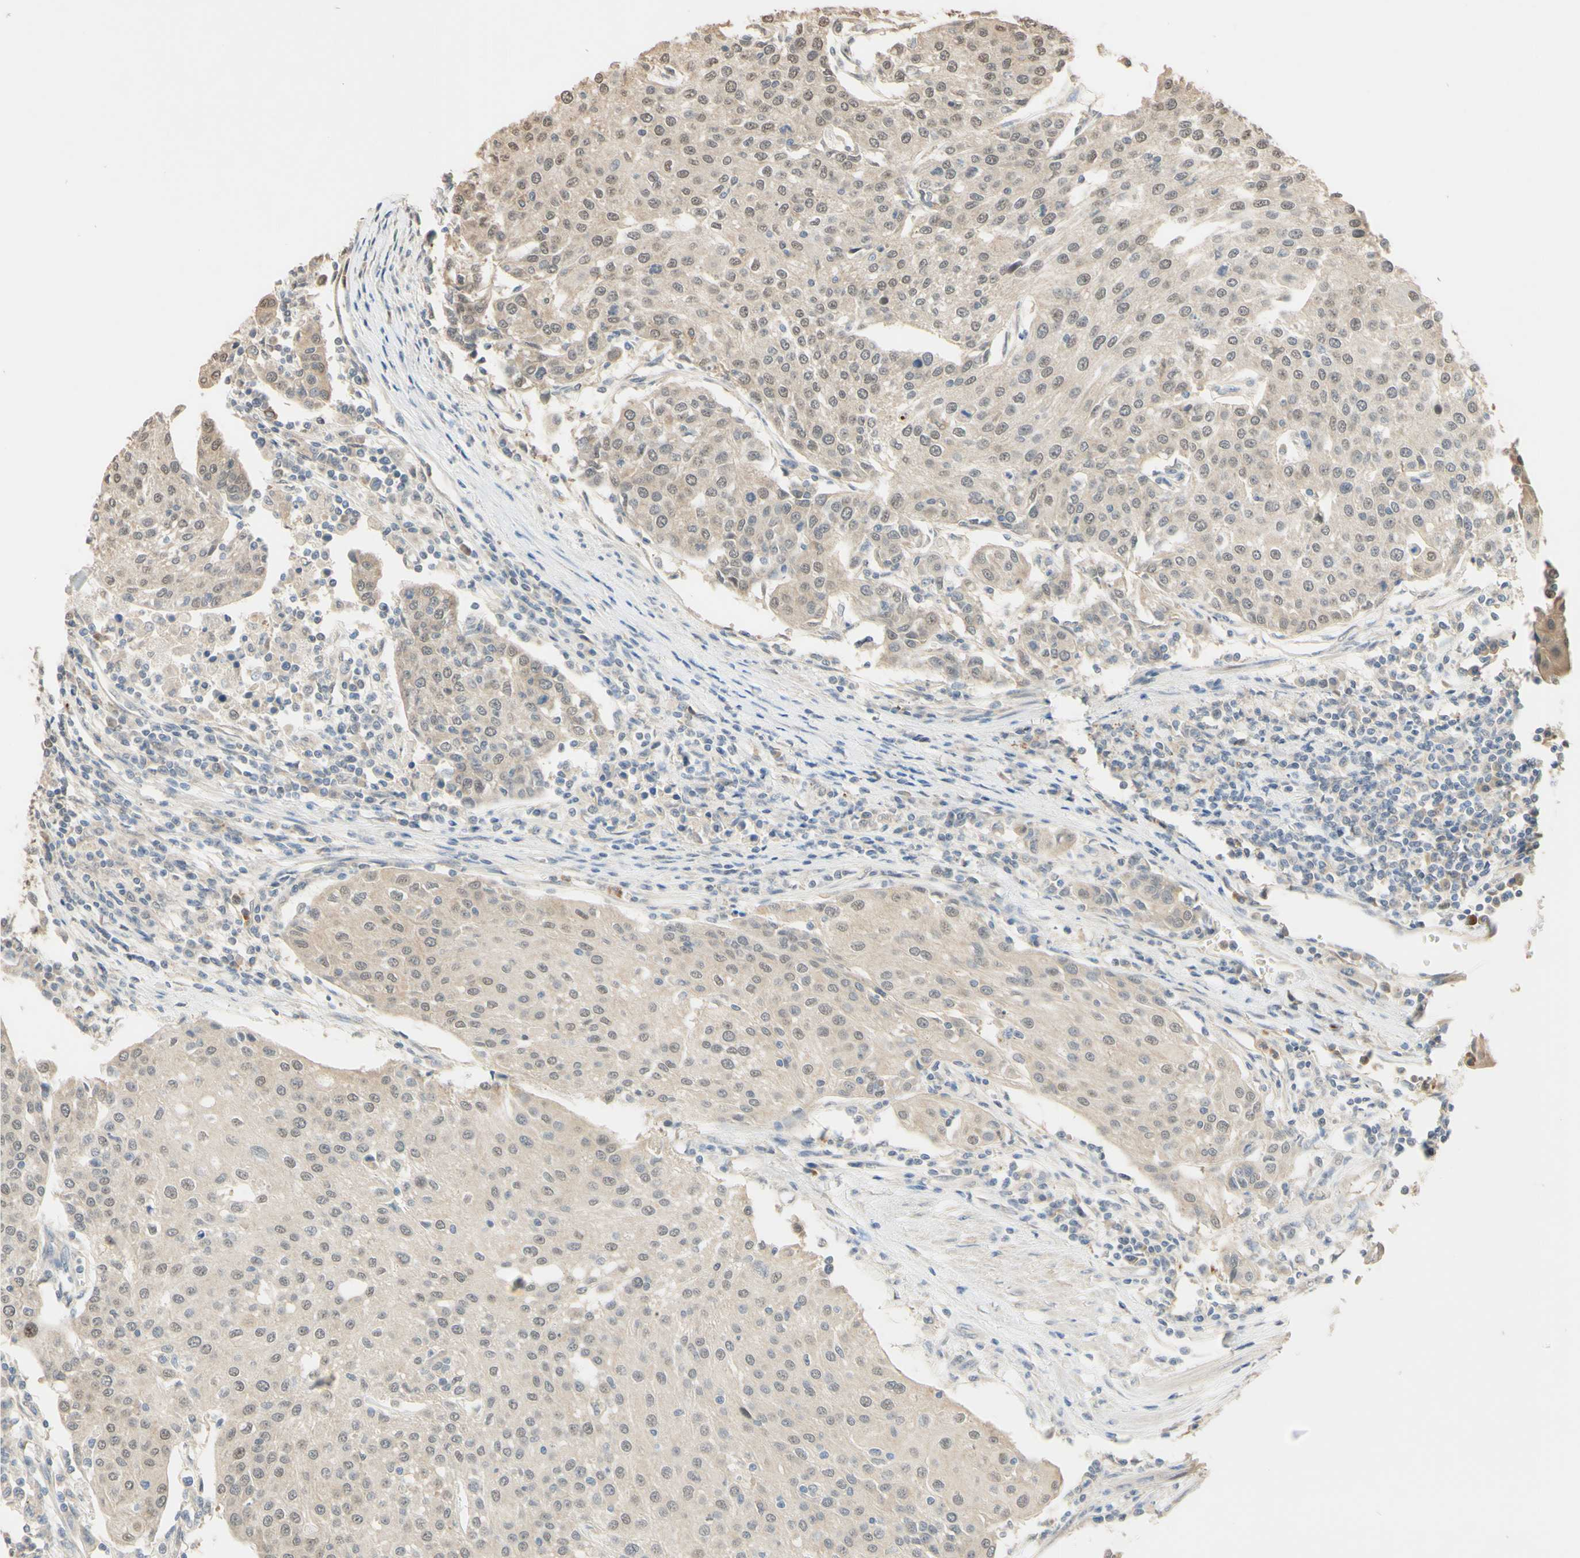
{"staining": {"intensity": "weak", "quantity": "25%-75%", "location": "cytoplasmic/membranous"}, "tissue": "urothelial cancer", "cell_type": "Tumor cells", "image_type": "cancer", "snomed": [{"axis": "morphology", "description": "Urothelial carcinoma, High grade"}, {"axis": "topography", "description": "Urinary bladder"}], "caption": "DAB immunohistochemical staining of high-grade urothelial carcinoma displays weak cytoplasmic/membranous protein staining in approximately 25%-75% of tumor cells.", "gene": "SMIM19", "patient": {"sex": "female", "age": 85}}